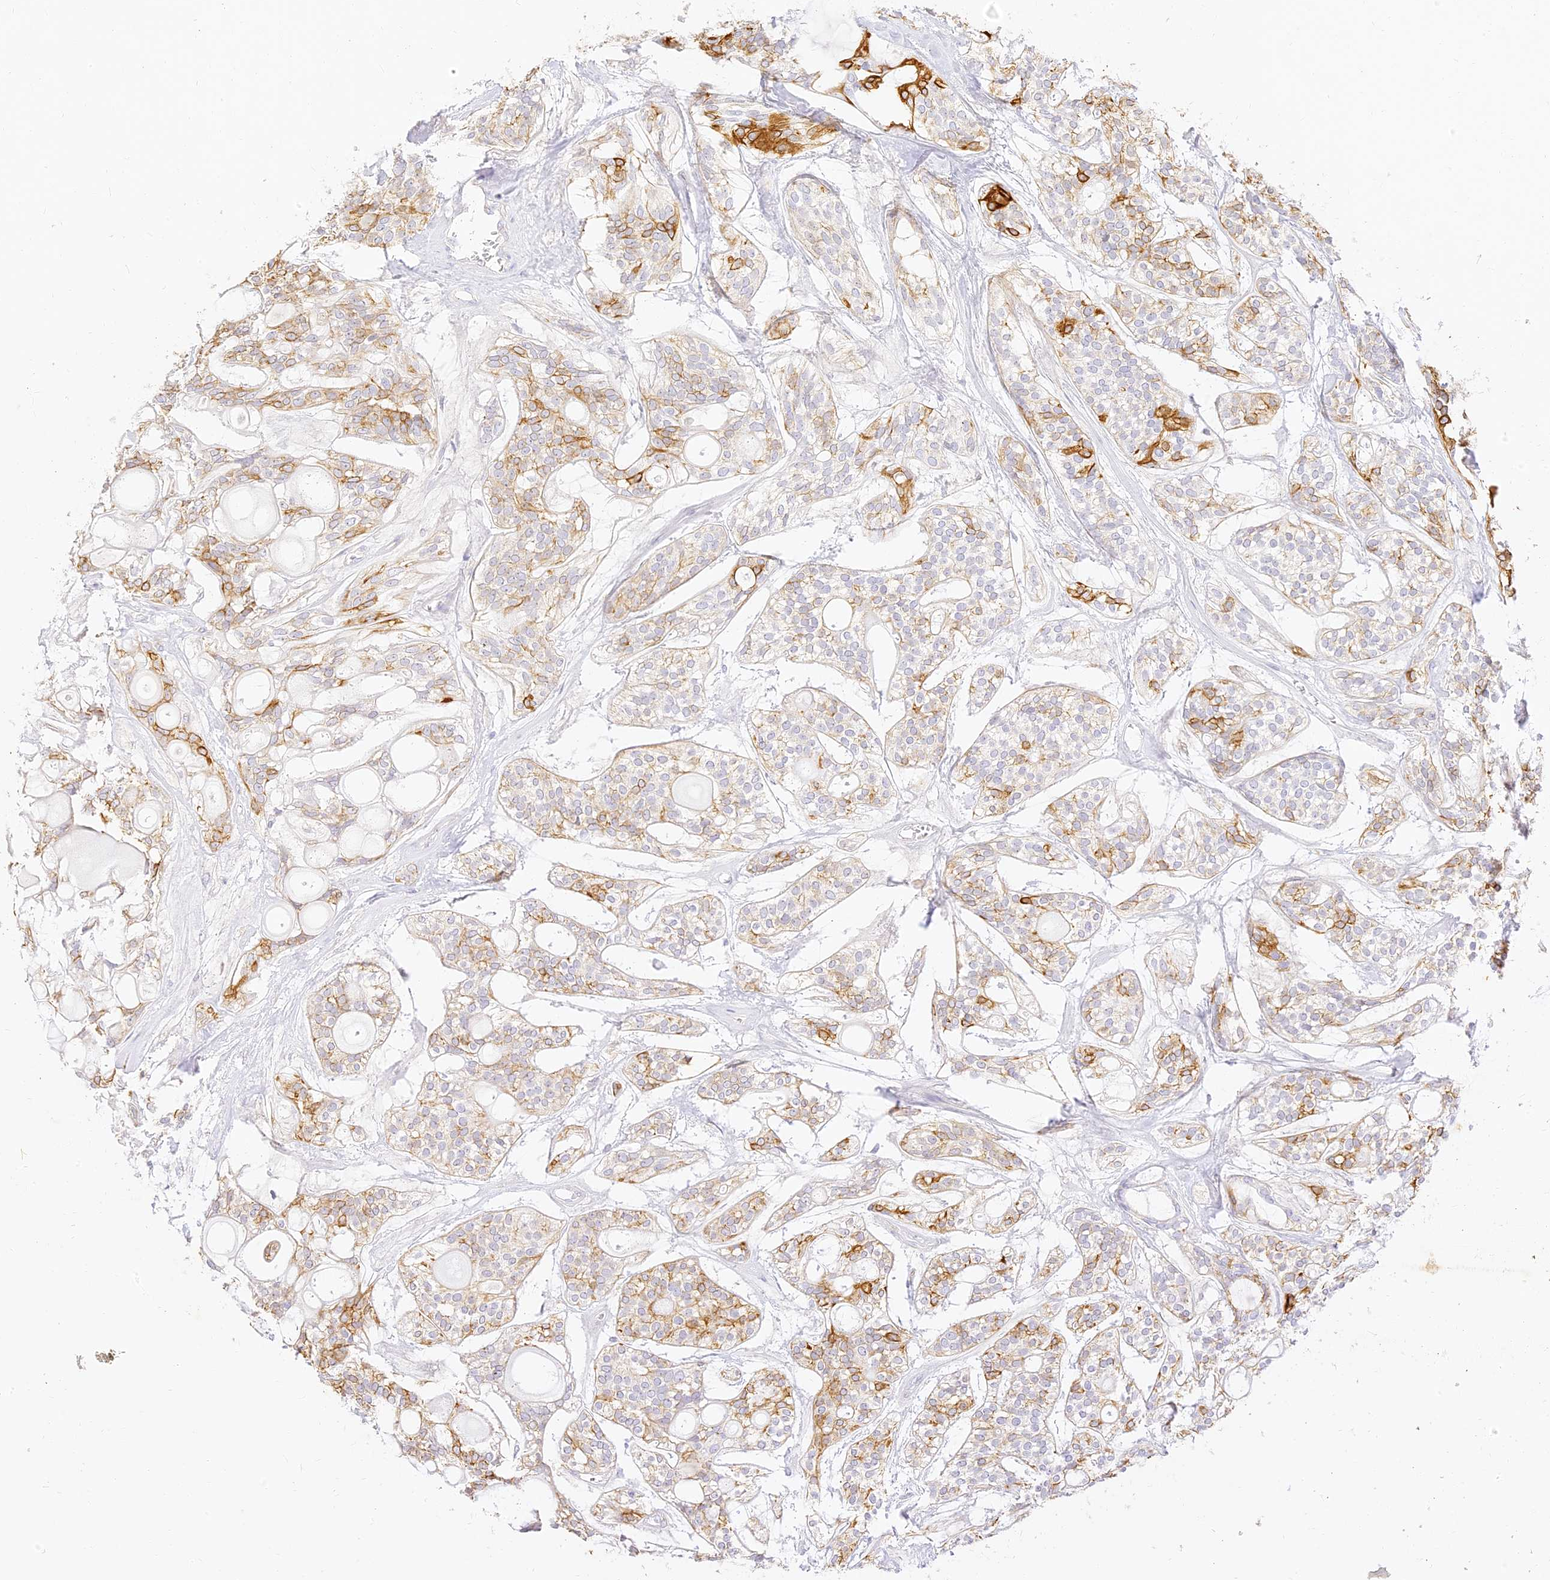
{"staining": {"intensity": "strong", "quantity": "<25%", "location": "cytoplasmic/membranous"}, "tissue": "head and neck cancer", "cell_type": "Tumor cells", "image_type": "cancer", "snomed": [{"axis": "morphology", "description": "Adenocarcinoma, NOS"}, {"axis": "topography", "description": "Head-Neck"}], "caption": "A high-resolution image shows immunohistochemistry (IHC) staining of adenocarcinoma (head and neck), which reveals strong cytoplasmic/membranous expression in approximately <25% of tumor cells.", "gene": "SEC13", "patient": {"sex": "male", "age": 66}}